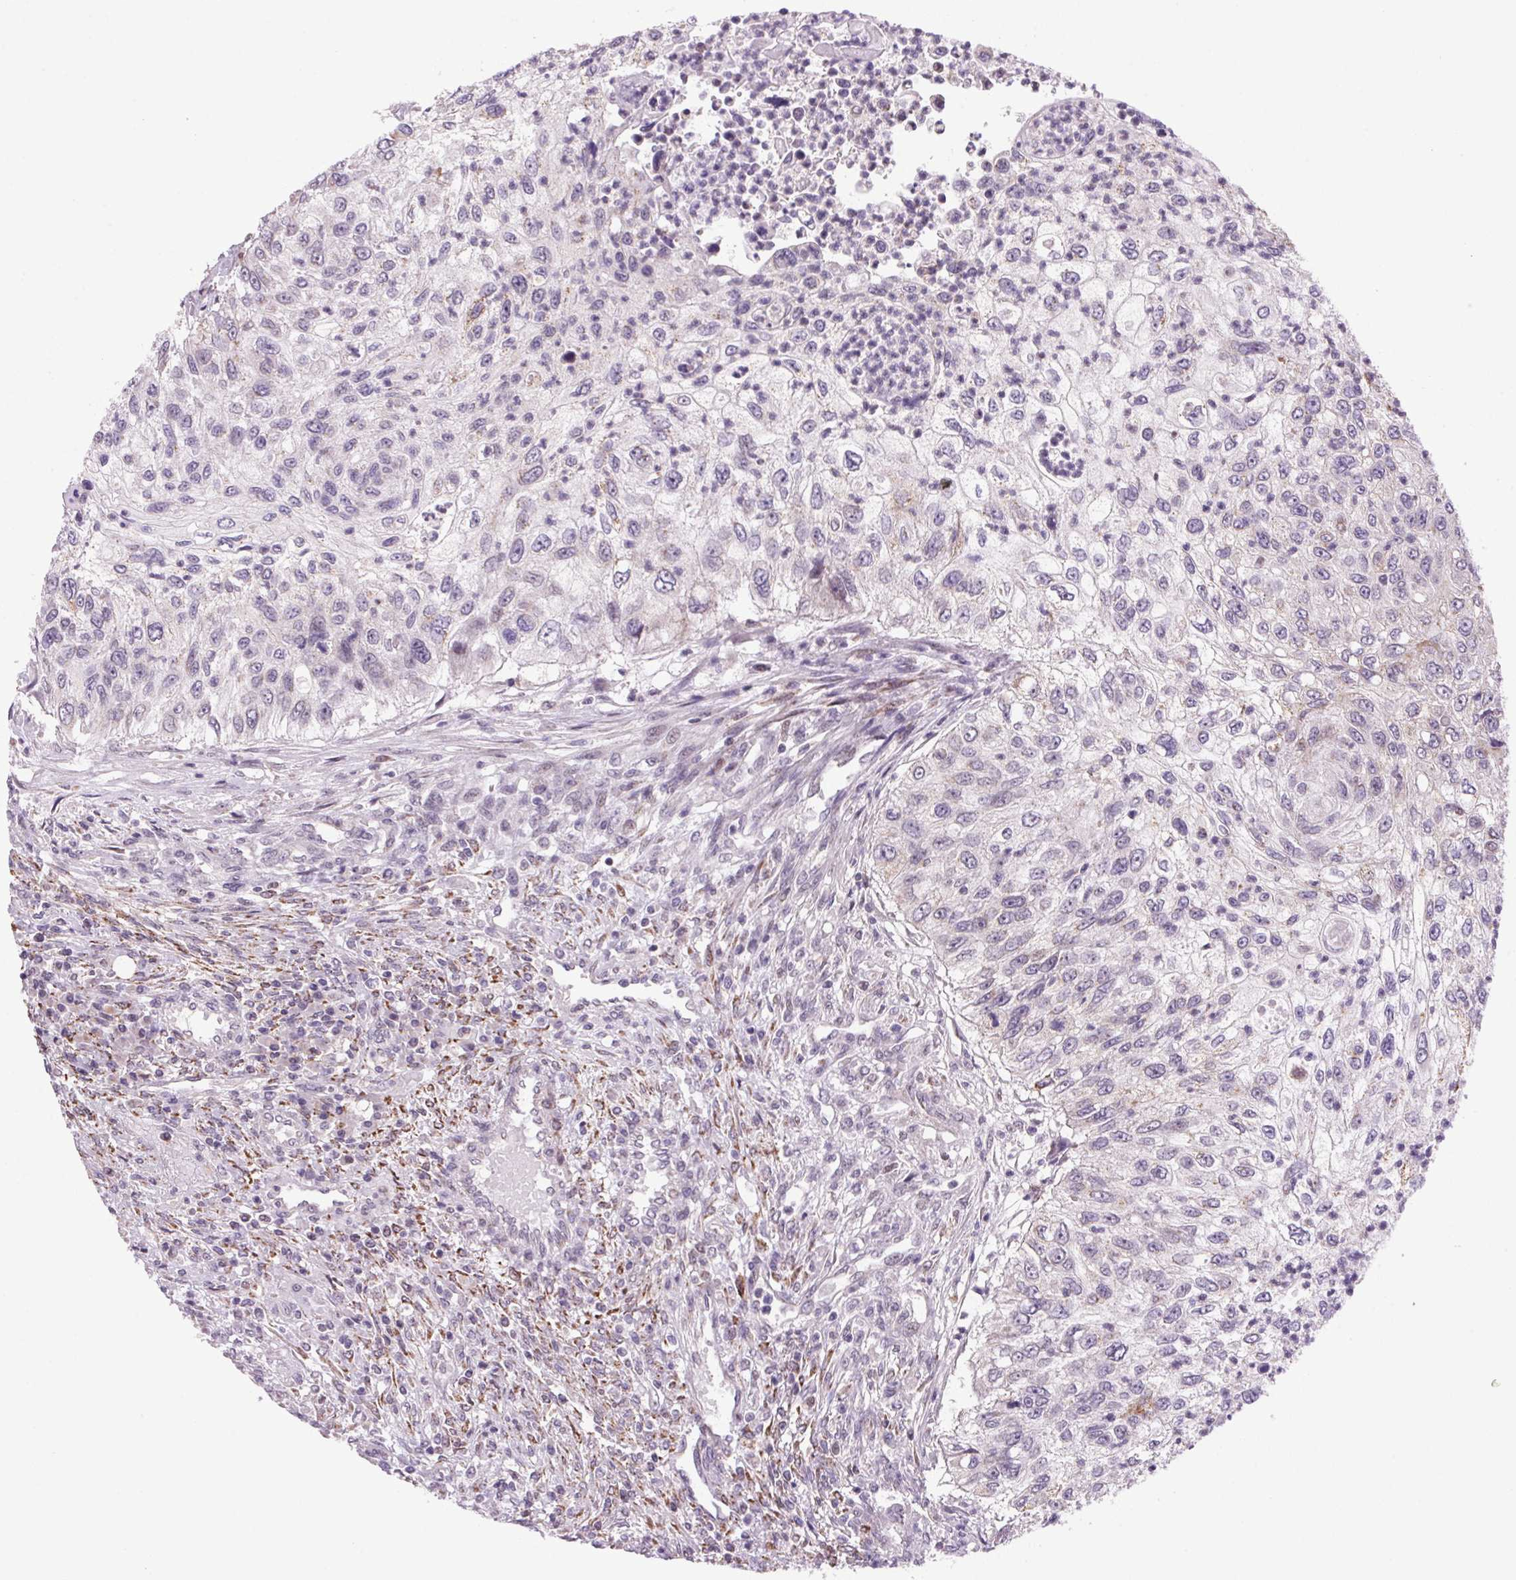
{"staining": {"intensity": "negative", "quantity": "none", "location": "none"}, "tissue": "urothelial cancer", "cell_type": "Tumor cells", "image_type": "cancer", "snomed": [{"axis": "morphology", "description": "Urothelial carcinoma, High grade"}, {"axis": "topography", "description": "Urinary bladder"}], "caption": "This is an immunohistochemistry histopathology image of urothelial cancer. There is no expression in tumor cells.", "gene": "AKR1E2", "patient": {"sex": "female", "age": 60}}